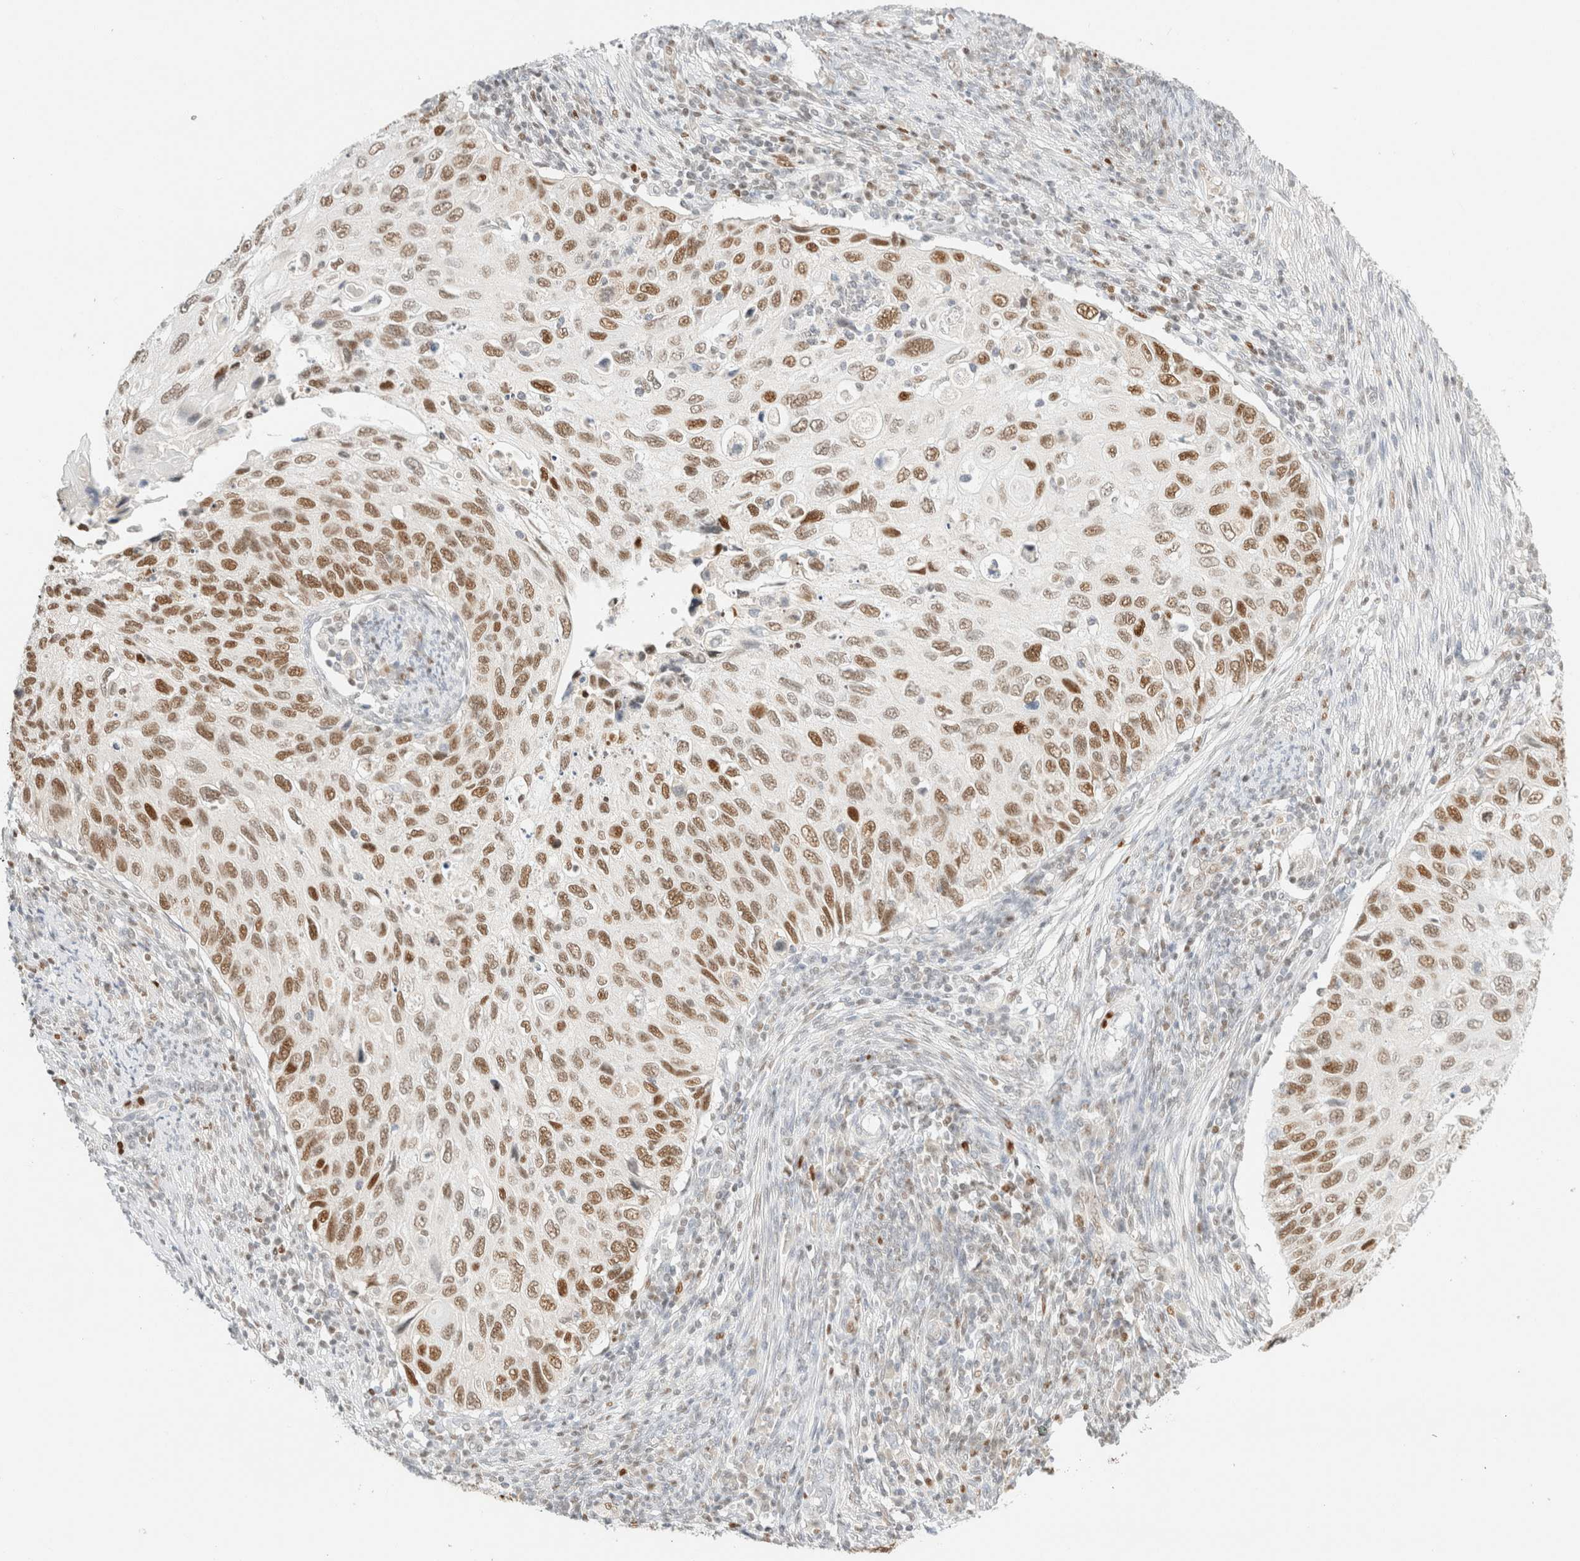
{"staining": {"intensity": "moderate", "quantity": ">75%", "location": "nuclear"}, "tissue": "cervical cancer", "cell_type": "Tumor cells", "image_type": "cancer", "snomed": [{"axis": "morphology", "description": "Squamous cell carcinoma, NOS"}, {"axis": "topography", "description": "Cervix"}], "caption": "Cervical squamous cell carcinoma tissue displays moderate nuclear expression in about >75% of tumor cells Immunohistochemistry stains the protein in brown and the nuclei are stained blue.", "gene": "DDB2", "patient": {"sex": "female", "age": 70}}